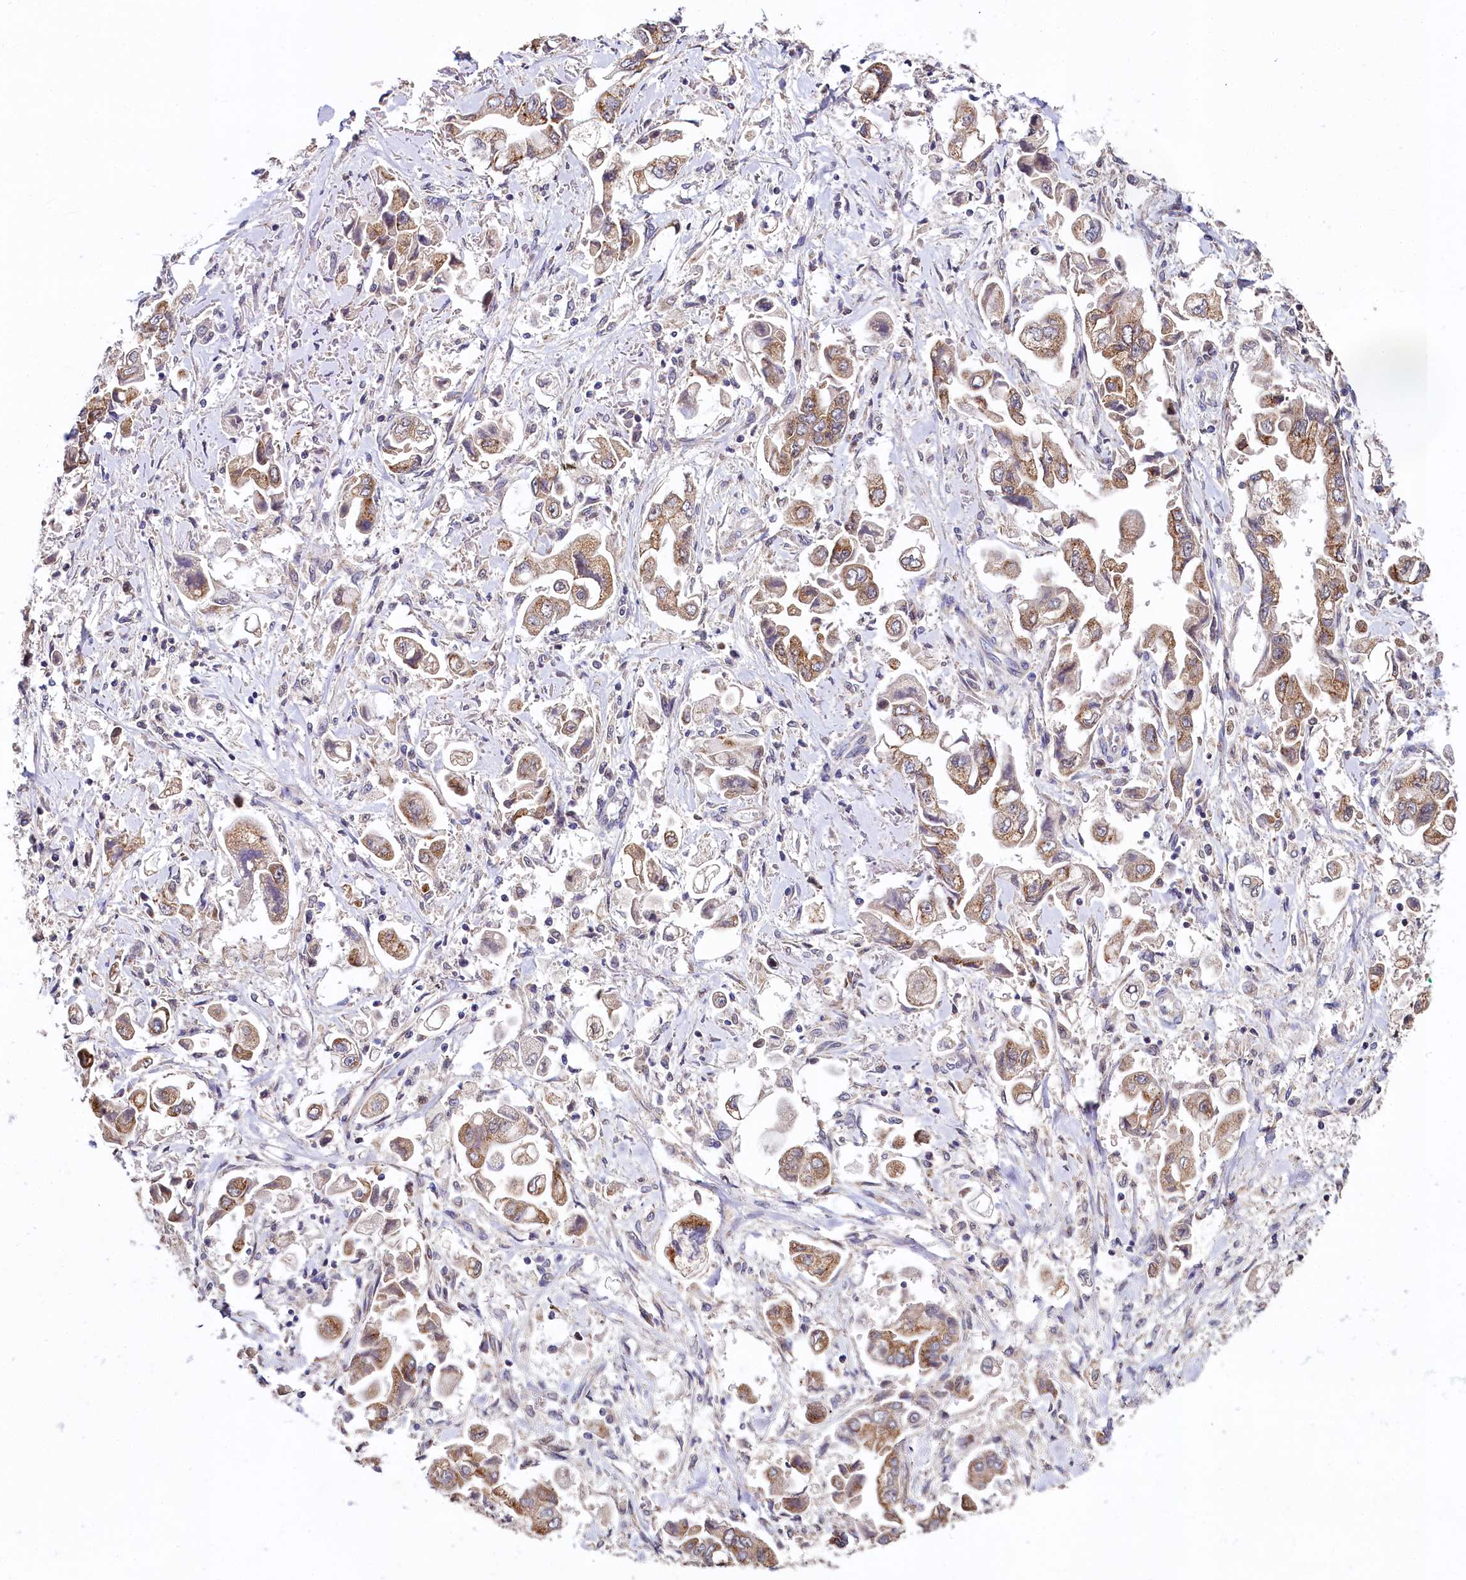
{"staining": {"intensity": "moderate", "quantity": ">75%", "location": "cytoplasmic/membranous"}, "tissue": "stomach cancer", "cell_type": "Tumor cells", "image_type": "cancer", "snomed": [{"axis": "morphology", "description": "Adenocarcinoma, NOS"}, {"axis": "topography", "description": "Stomach"}], "caption": "Stomach cancer stained for a protein shows moderate cytoplasmic/membranous positivity in tumor cells.", "gene": "SPINK9", "patient": {"sex": "male", "age": 62}}